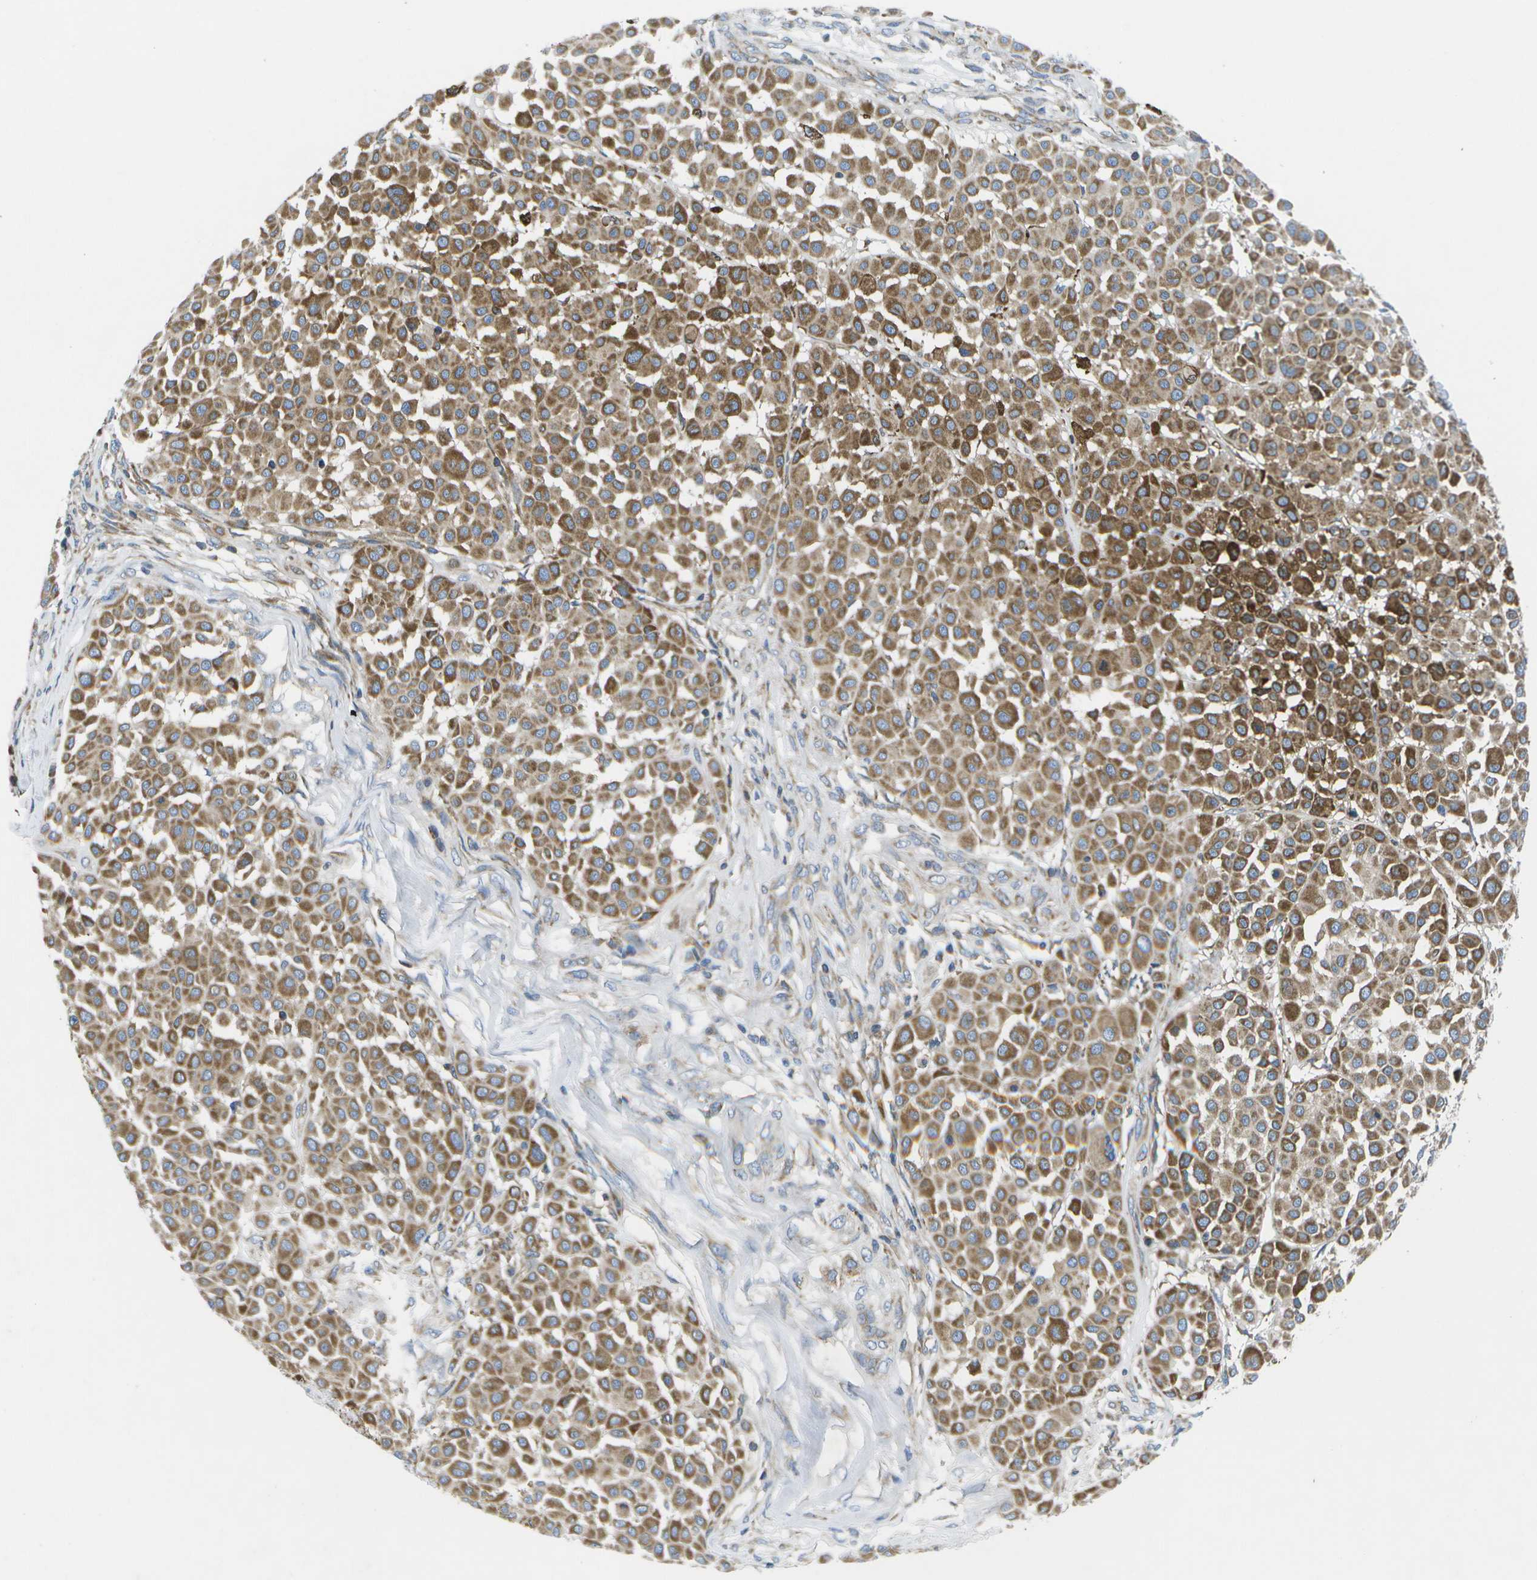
{"staining": {"intensity": "moderate", "quantity": ">75%", "location": "cytoplasmic/membranous"}, "tissue": "melanoma", "cell_type": "Tumor cells", "image_type": "cancer", "snomed": [{"axis": "morphology", "description": "Malignant melanoma, Metastatic site"}, {"axis": "topography", "description": "Soft tissue"}], "caption": "Brown immunohistochemical staining in malignant melanoma (metastatic site) displays moderate cytoplasmic/membranous positivity in approximately >75% of tumor cells.", "gene": "GDF5", "patient": {"sex": "male", "age": 41}}